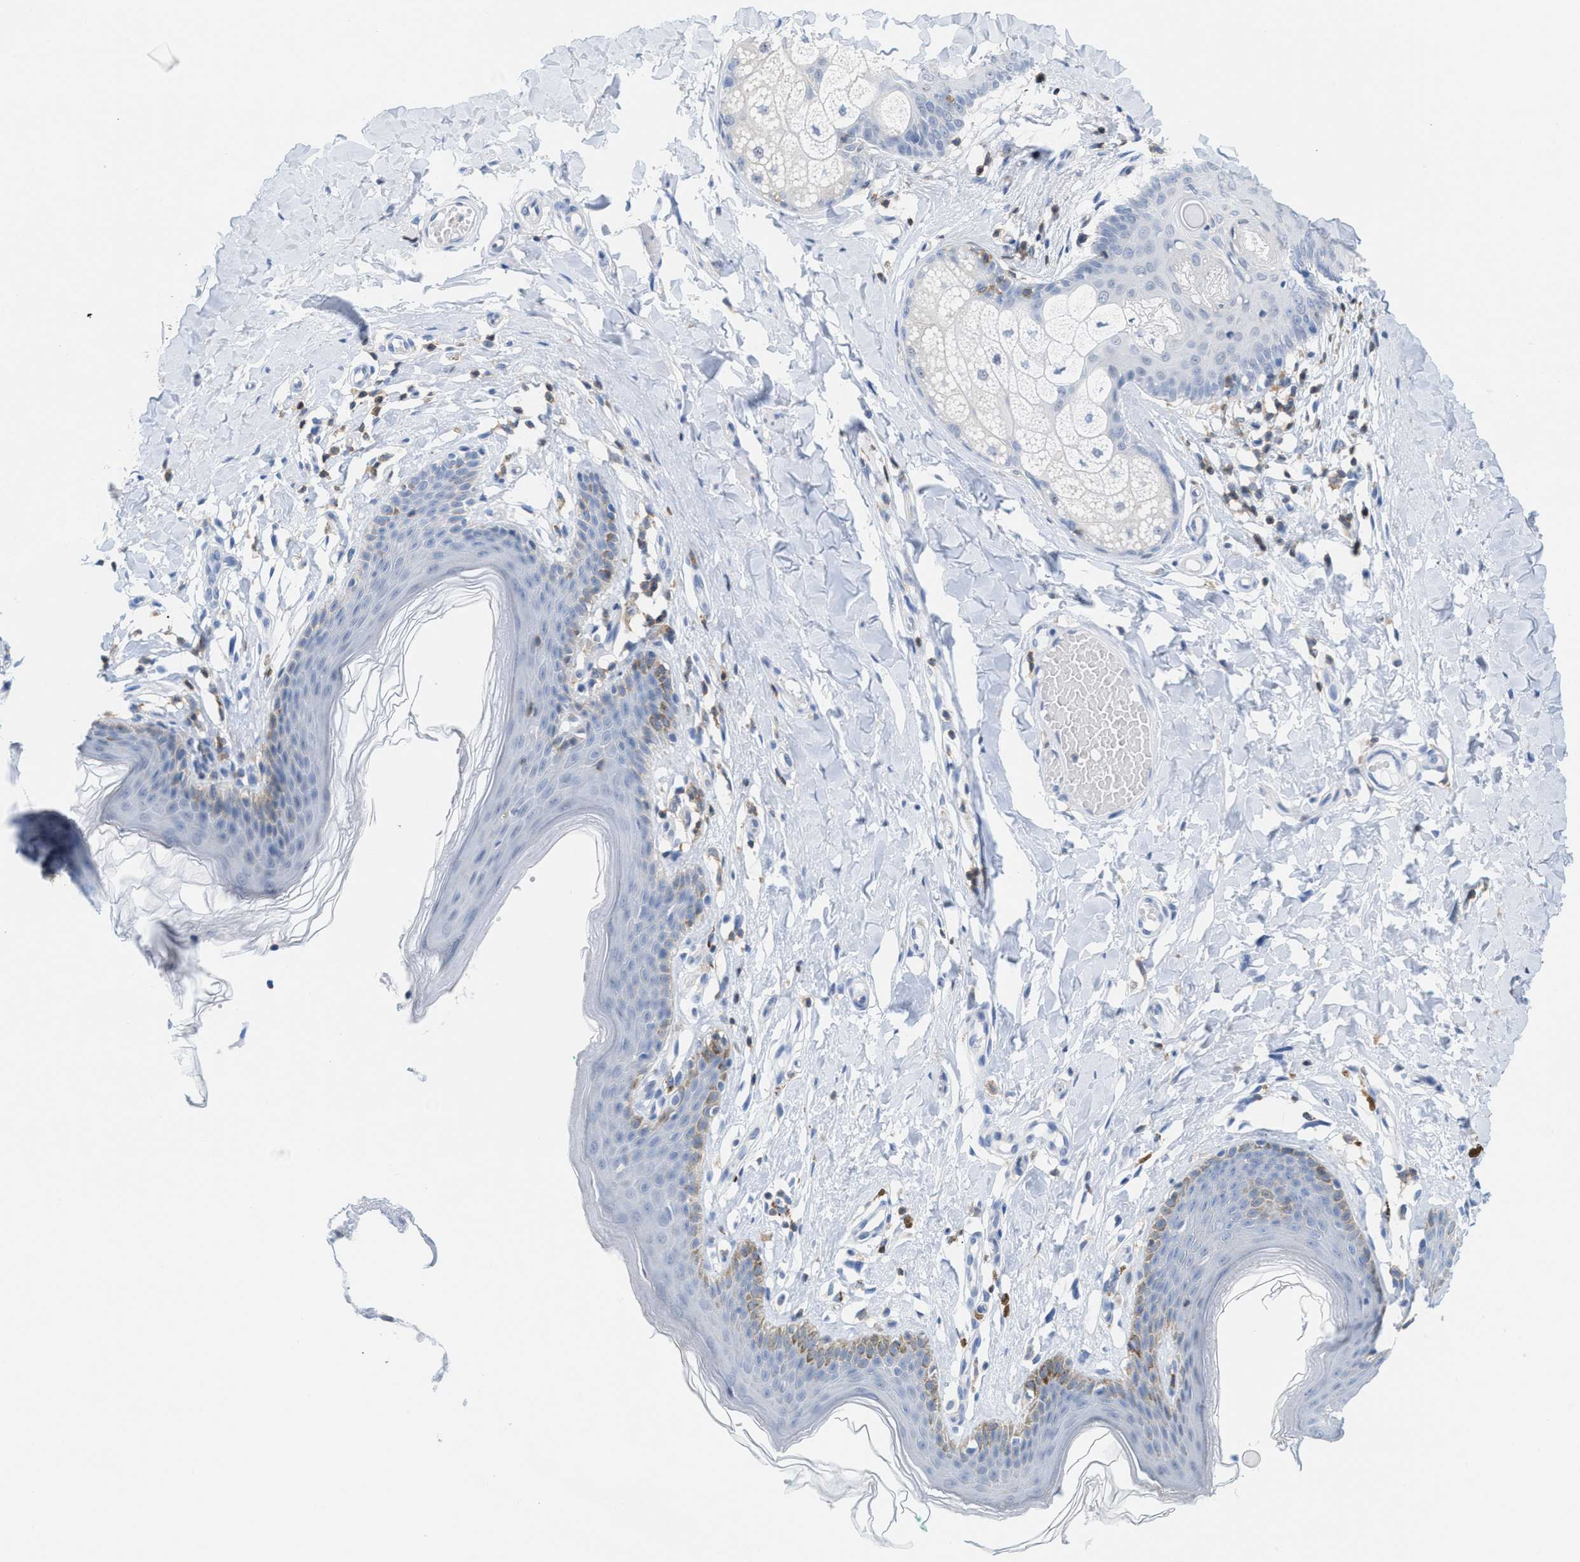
{"staining": {"intensity": "weak", "quantity": "<25%", "location": "cytoplasmic/membranous"}, "tissue": "skin", "cell_type": "Epidermal cells", "image_type": "normal", "snomed": [{"axis": "morphology", "description": "Normal tissue, NOS"}, {"axis": "topography", "description": "Vulva"}], "caption": "DAB immunohistochemical staining of normal human skin displays no significant staining in epidermal cells. The staining was performed using DAB to visualize the protein expression in brown, while the nuclei were stained in blue with hematoxylin (Magnification: 20x).", "gene": "IL16", "patient": {"sex": "female", "age": 66}}